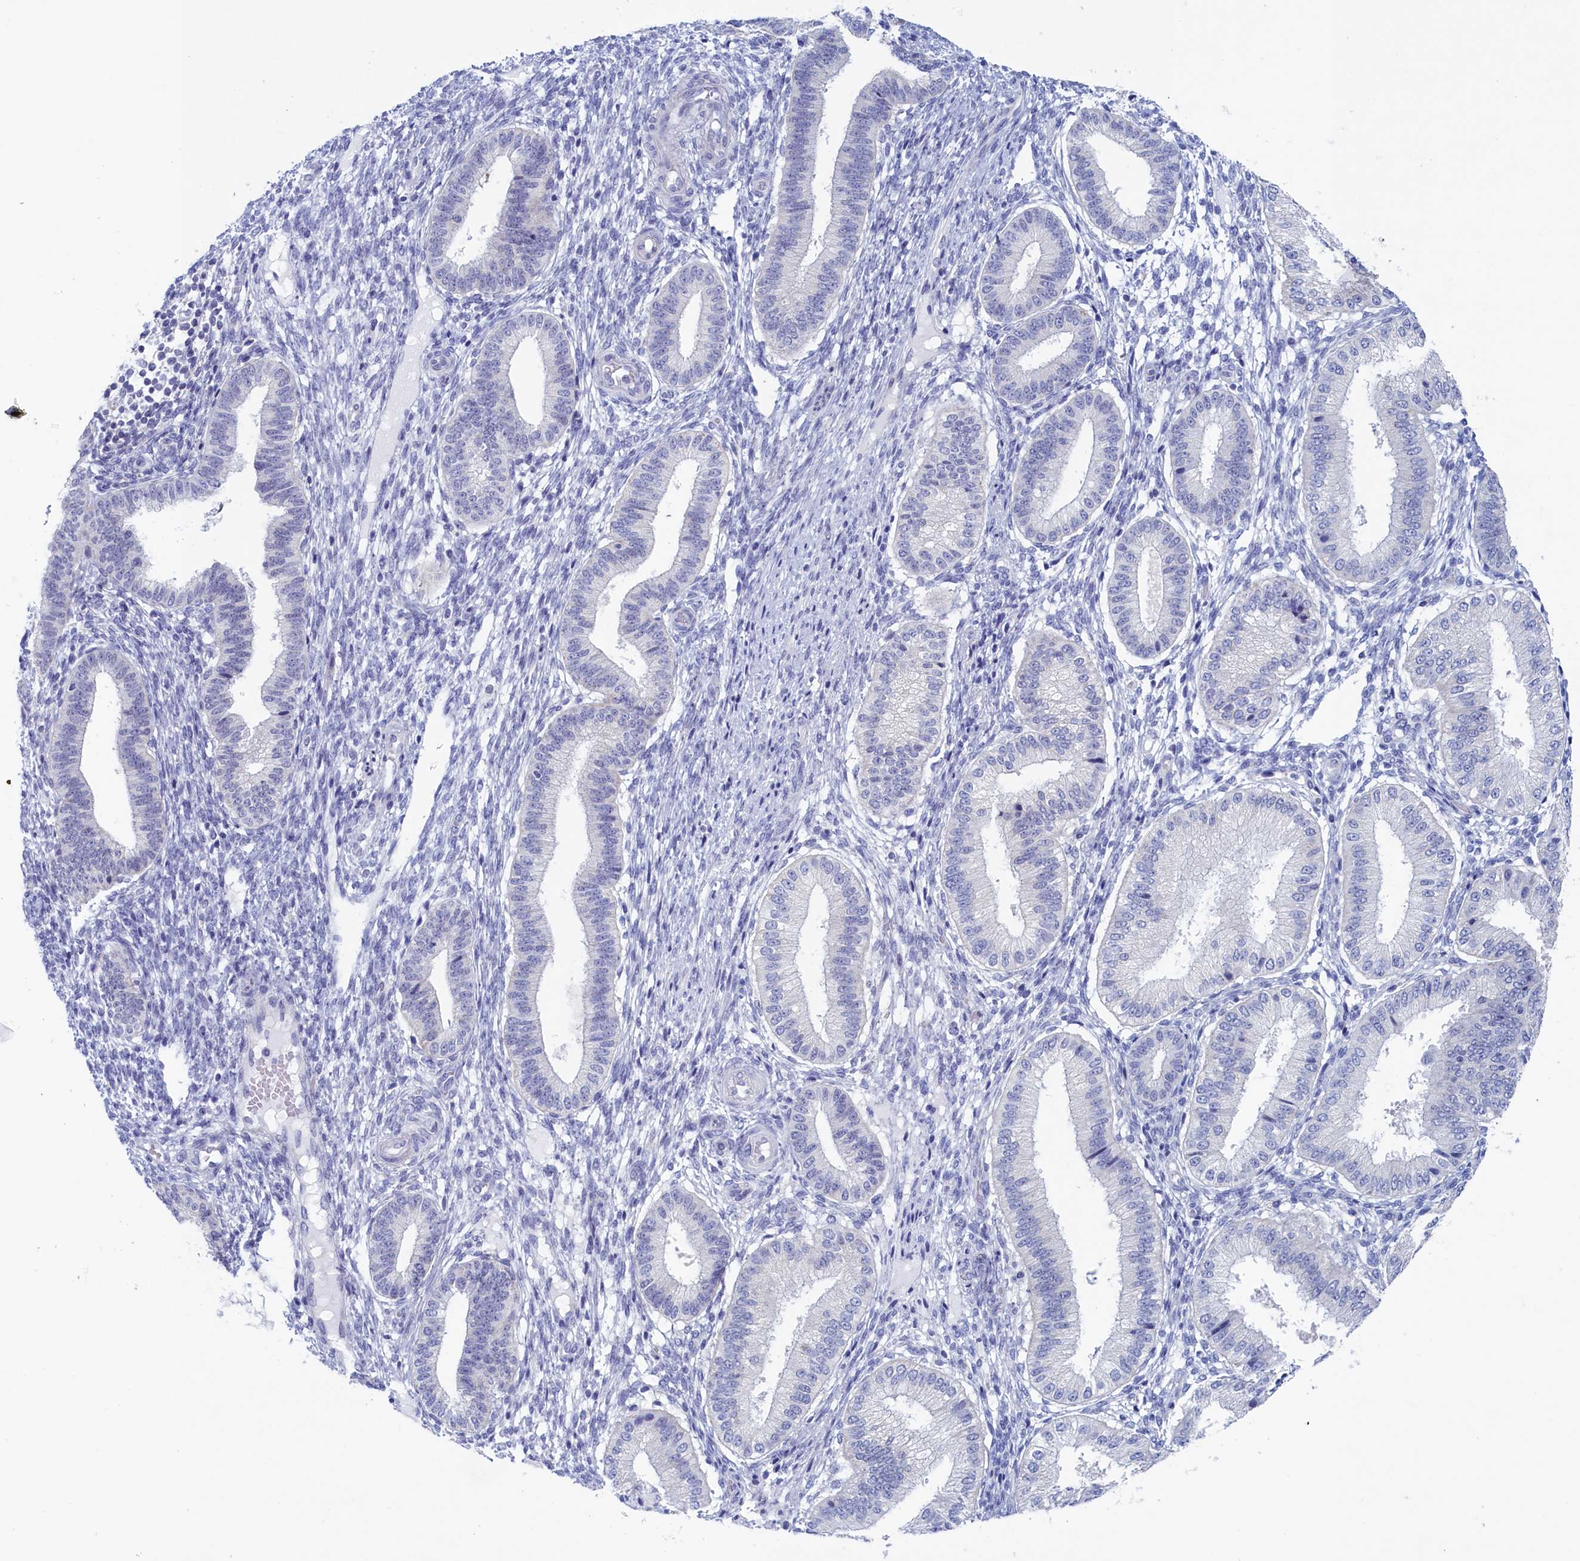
{"staining": {"intensity": "negative", "quantity": "none", "location": "none"}, "tissue": "endometrium", "cell_type": "Cells in endometrial stroma", "image_type": "normal", "snomed": [{"axis": "morphology", "description": "Normal tissue, NOS"}, {"axis": "topography", "description": "Endometrium"}], "caption": "This is a image of immunohistochemistry staining of benign endometrium, which shows no positivity in cells in endometrial stroma. (IHC, brightfield microscopy, high magnification).", "gene": "WDR76", "patient": {"sex": "female", "age": 39}}